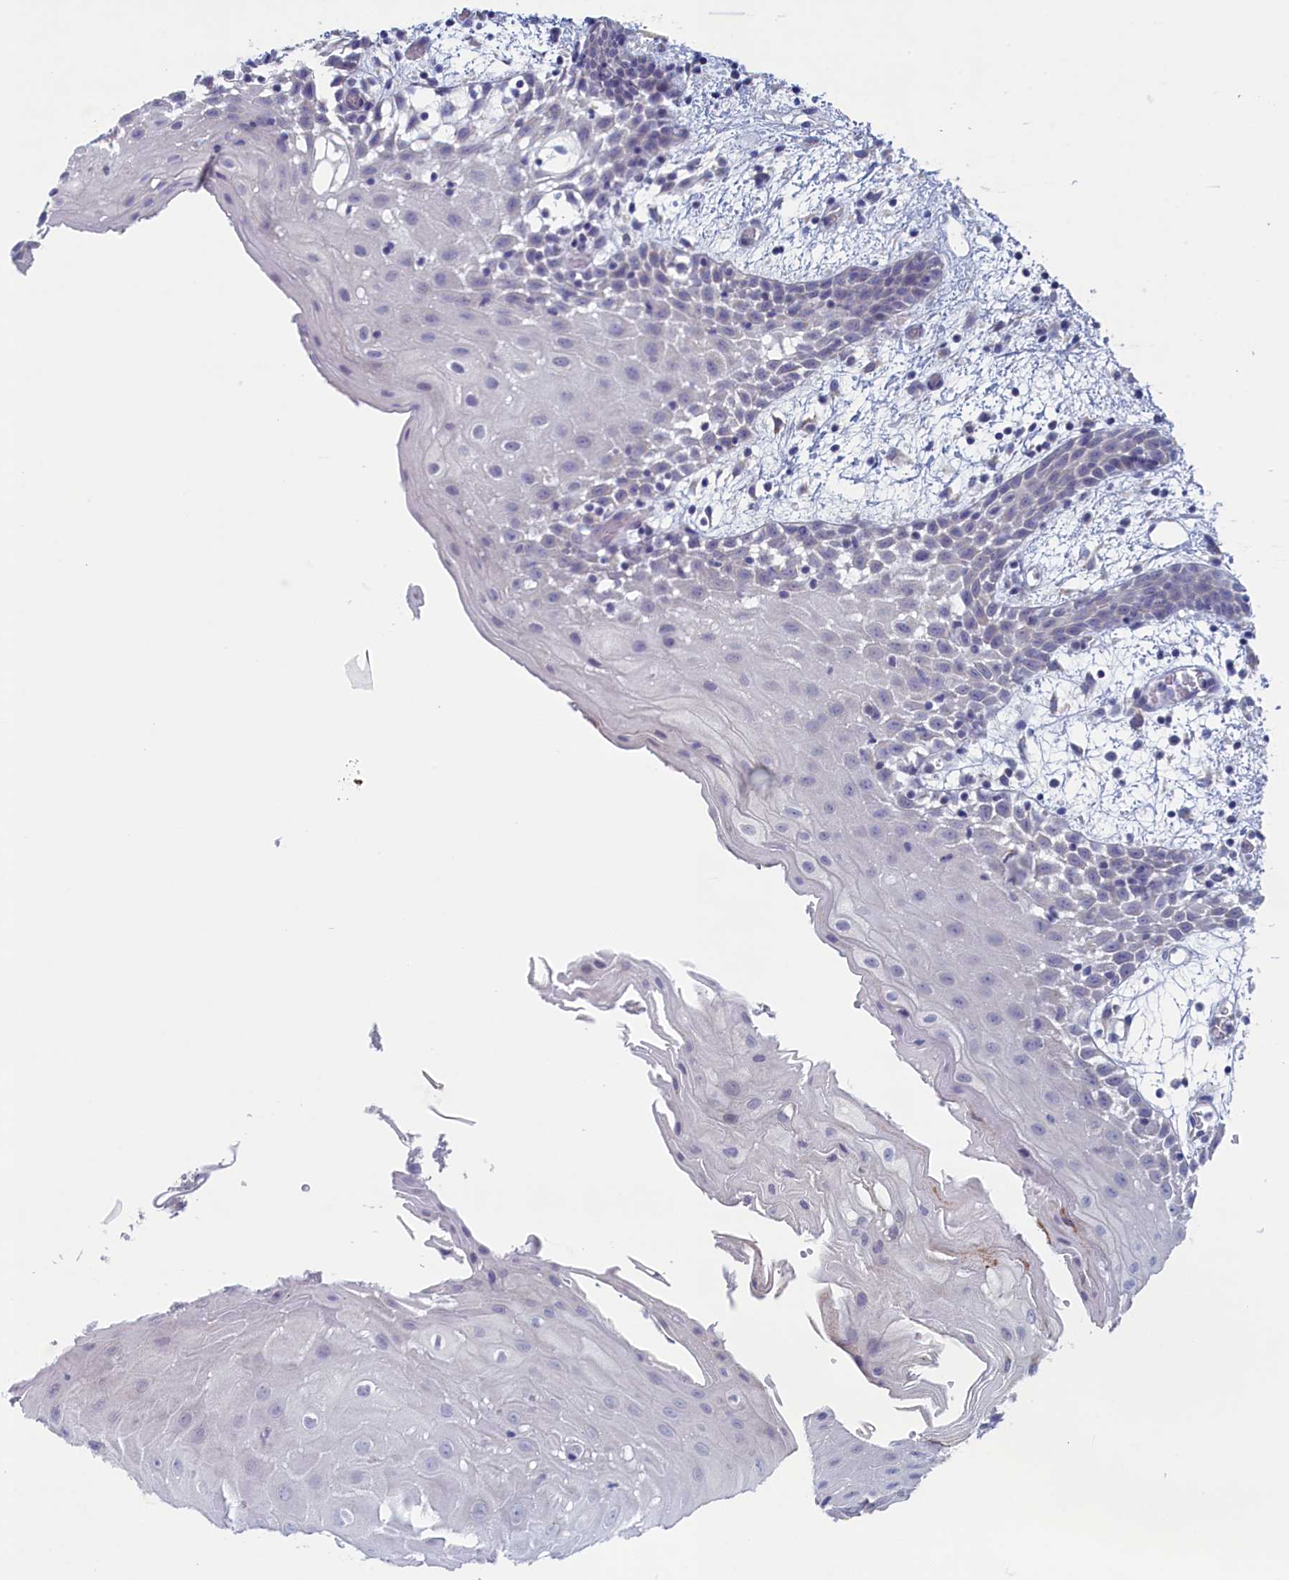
{"staining": {"intensity": "negative", "quantity": "none", "location": "none"}, "tissue": "oral mucosa", "cell_type": "Squamous epithelial cells", "image_type": "normal", "snomed": [{"axis": "morphology", "description": "Normal tissue, NOS"}, {"axis": "topography", "description": "Skeletal muscle"}, {"axis": "topography", "description": "Oral tissue"}, {"axis": "topography", "description": "Salivary gland"}, {"axis": "topography", "description": "Peripheral nerve tissue"}], "caption": "Oral mucosa stained for a protein using immunohistochemistry demonstrates no expression squamous epithelial cells.", "gene": "WDR76", "patient": {"sex": "male", "age": 54}}